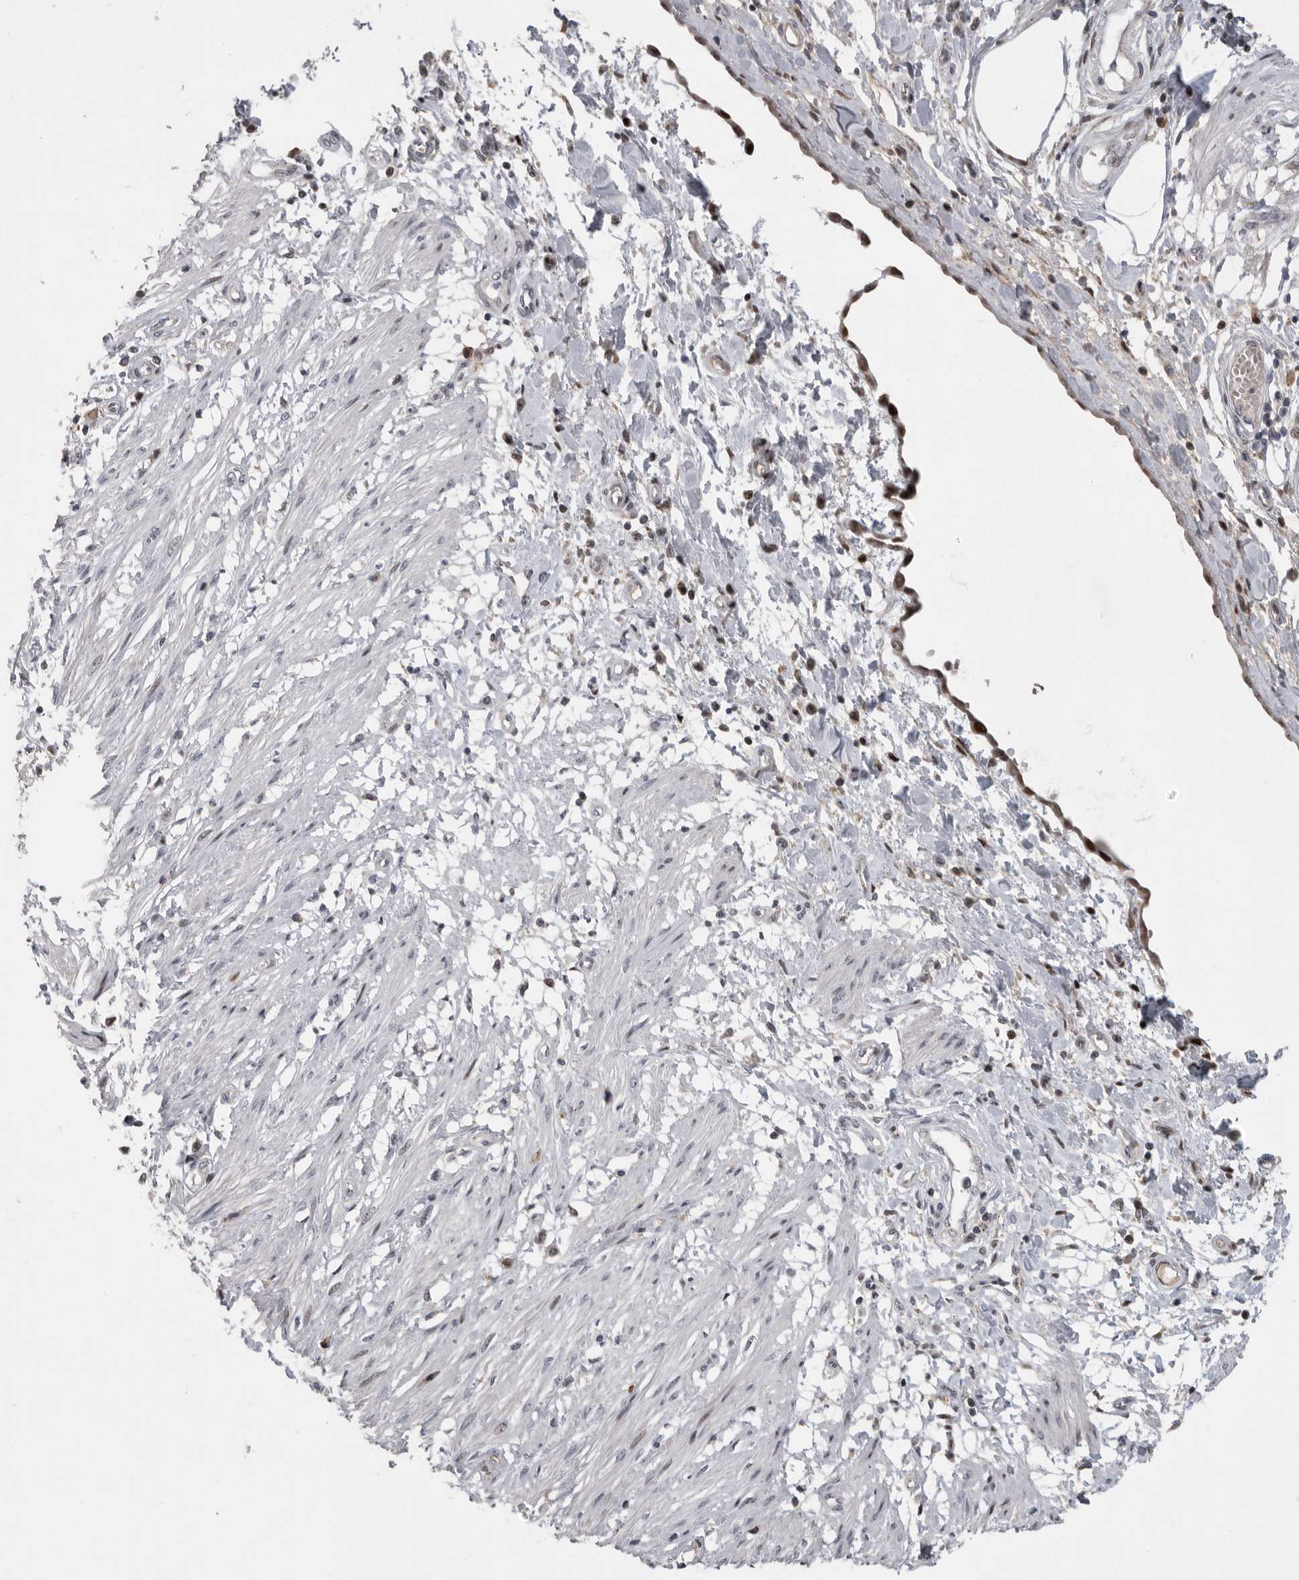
{"staining": {"intensity": "weak", "quantity": "<25%", "location": "nuclear"}, "tissue": "smooth muscle", "cell_type": "Smooth muscle cells", "image_type": "normal", "snomed": [{"axis": "morphology", "description": "Normal tissue, NOS"}, {"axis": "morphology", "description": "Adenocarcinoma, NOS"}, {"axis": "topography", "description": "Smooth muscle"}, {"axis": "topography", "description": "Colon"}], "caption": "Micrograph shows no protein expression in smooth muscle cells of unremarkable smooth muscle. (DAB IHC, high magnification).", "gene": "PCMTD1", "patient": {"sex": "male", "age": 14}}